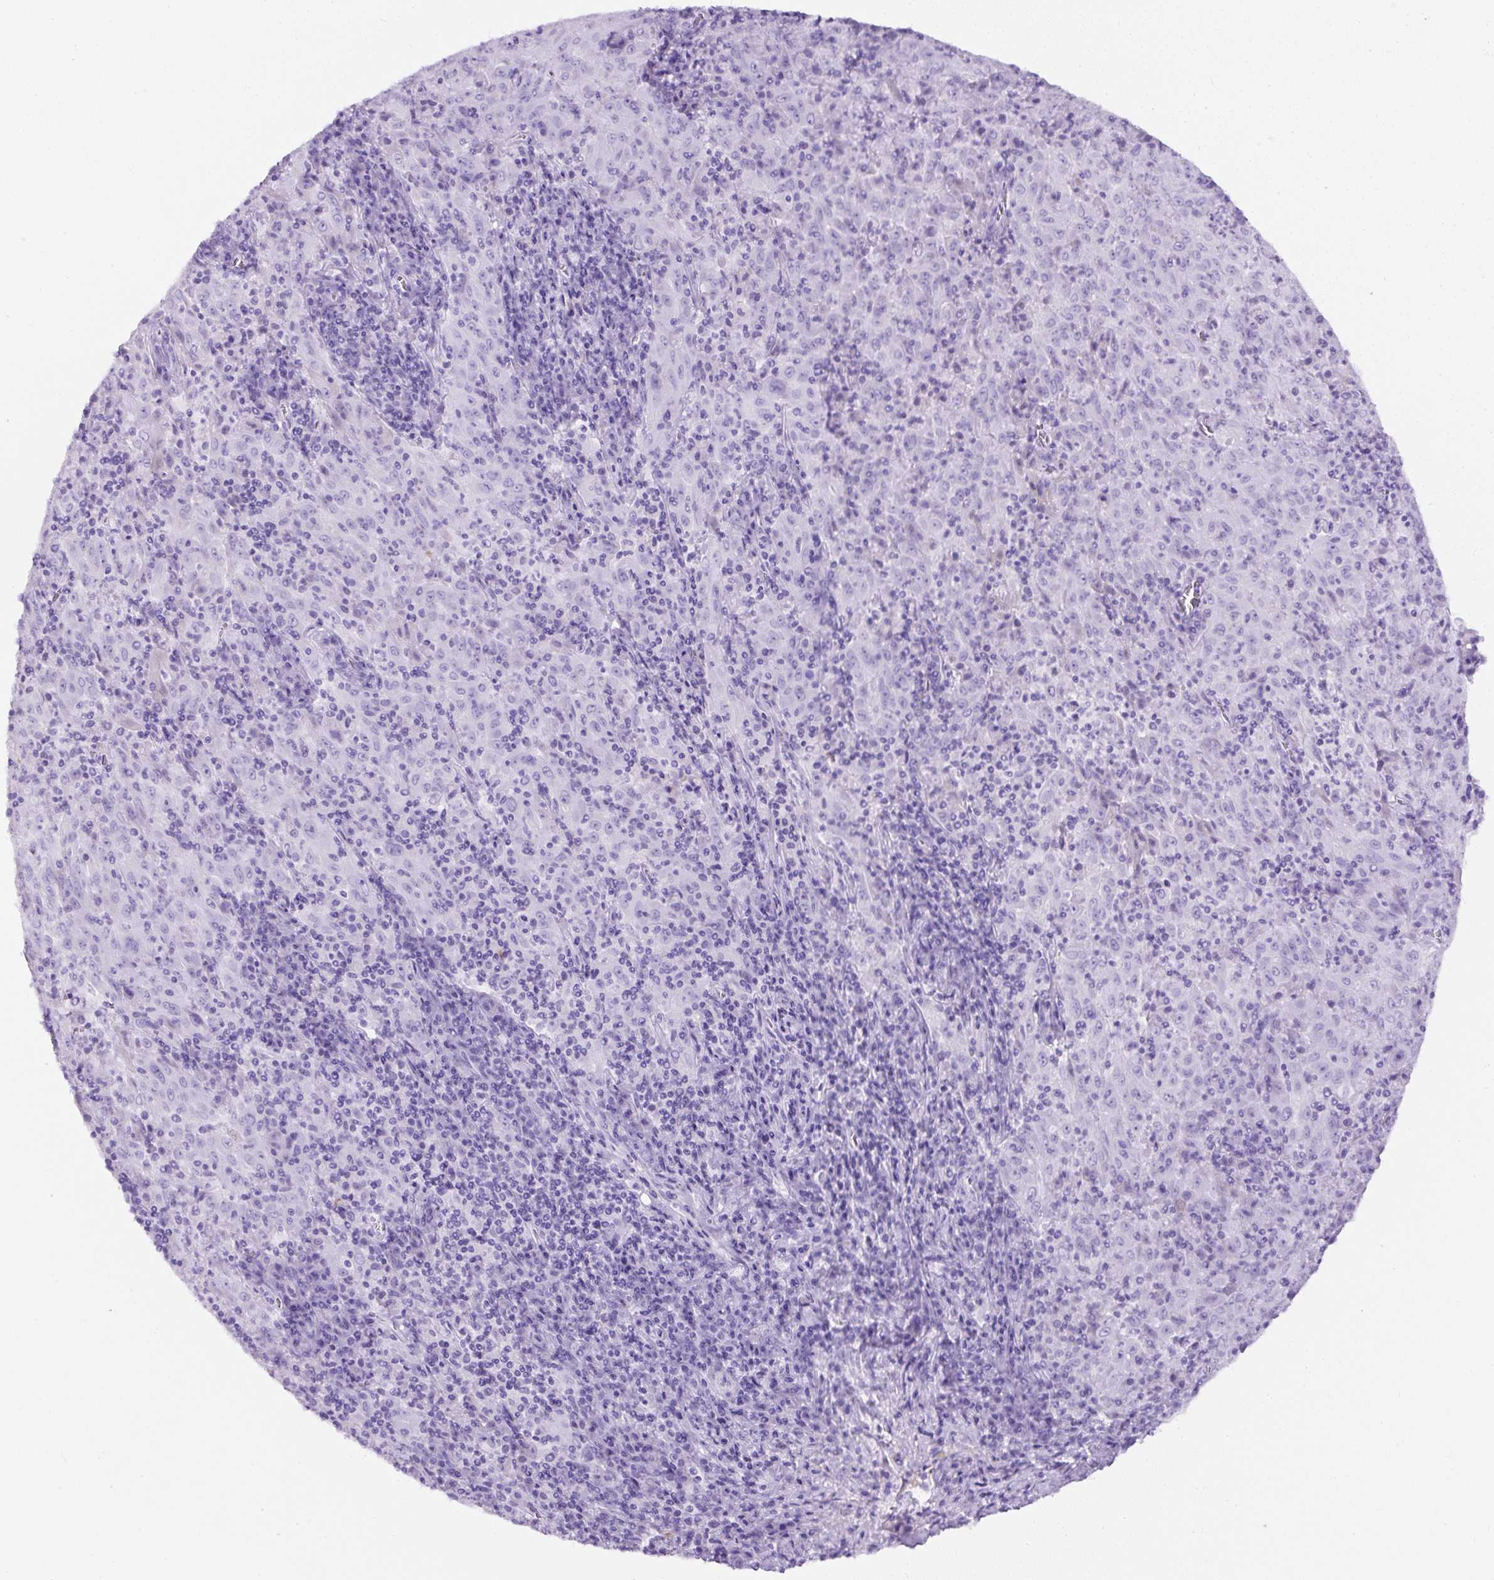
{"staining": {"intensity": "negative", "quantity": "none", "location": "none"}, "tissue": "pancreatic cancer", "cell_type": "Tumor cells", "image_type": "cancer", "snomed": [{"axis": "morphology", "description": "Adenocarcinoma, NOS"}, {"axis": "topography", "description": "Pancreas"}], "caption": "IHC histopathology image of neoplastic tissue: pancreatic cancer stained with DAB demonstrates no significant protein positivity in tumor cells.", "gene": "TMEM200B", "patient": {"sex": "male", "age": 63}}